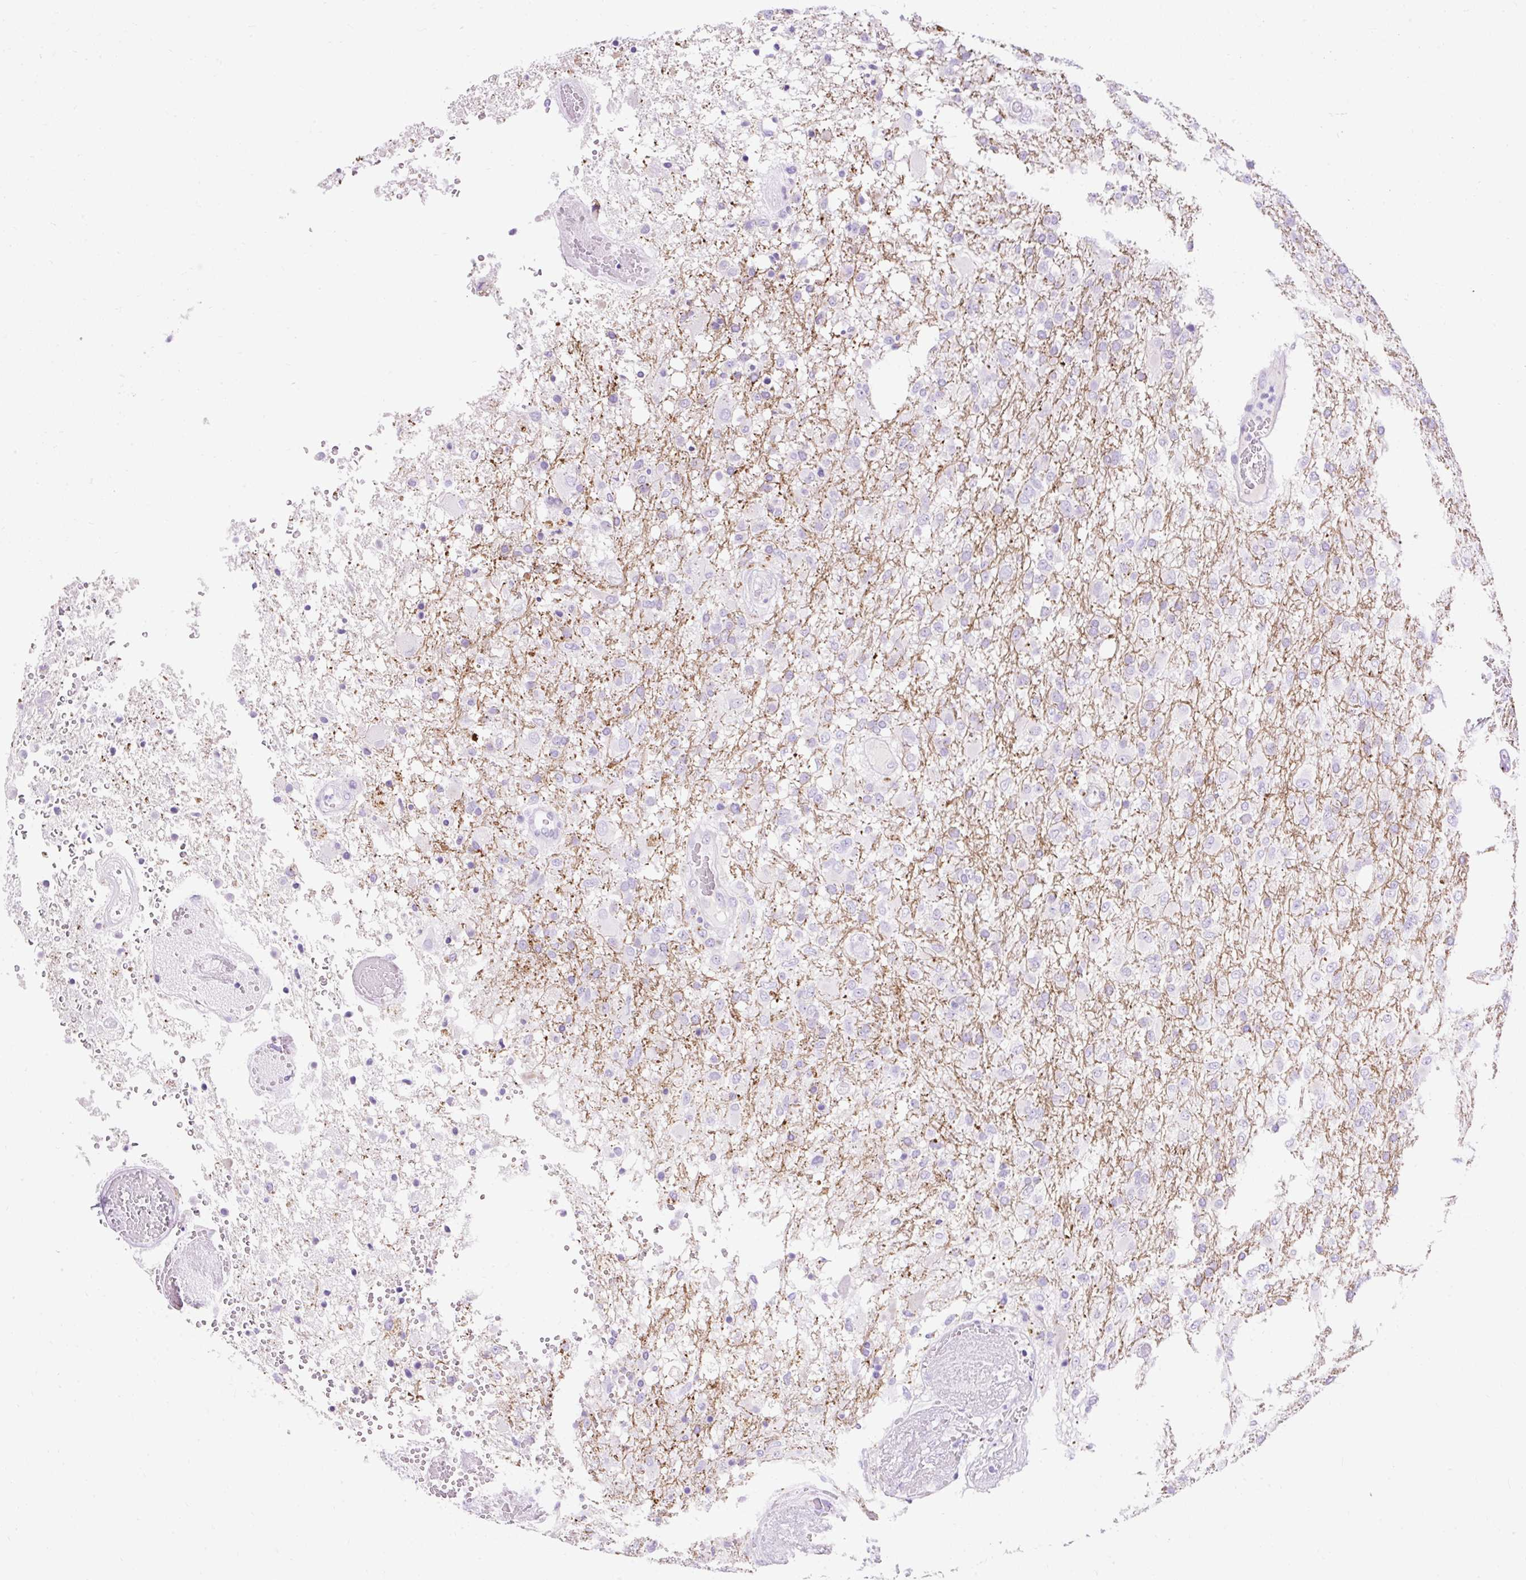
{"staining": {"intensity": "negative", "quantity": "none", "location": "none"}, "tissue": "glioma", "cell_type": "Tumor cells", "image_type": "cancer", "snomed": [{"axis": "morphology", "description": "Glioma, malignant, High grade"}, {"axis": "topography", "description": "Brain"}], "caption": "Human glioma stained for a protein using immunohistochemistry (IHC) displays no expression in tumor cells.", "gene": "HEXB", "patient": {"sex": "female", "age": 74}}